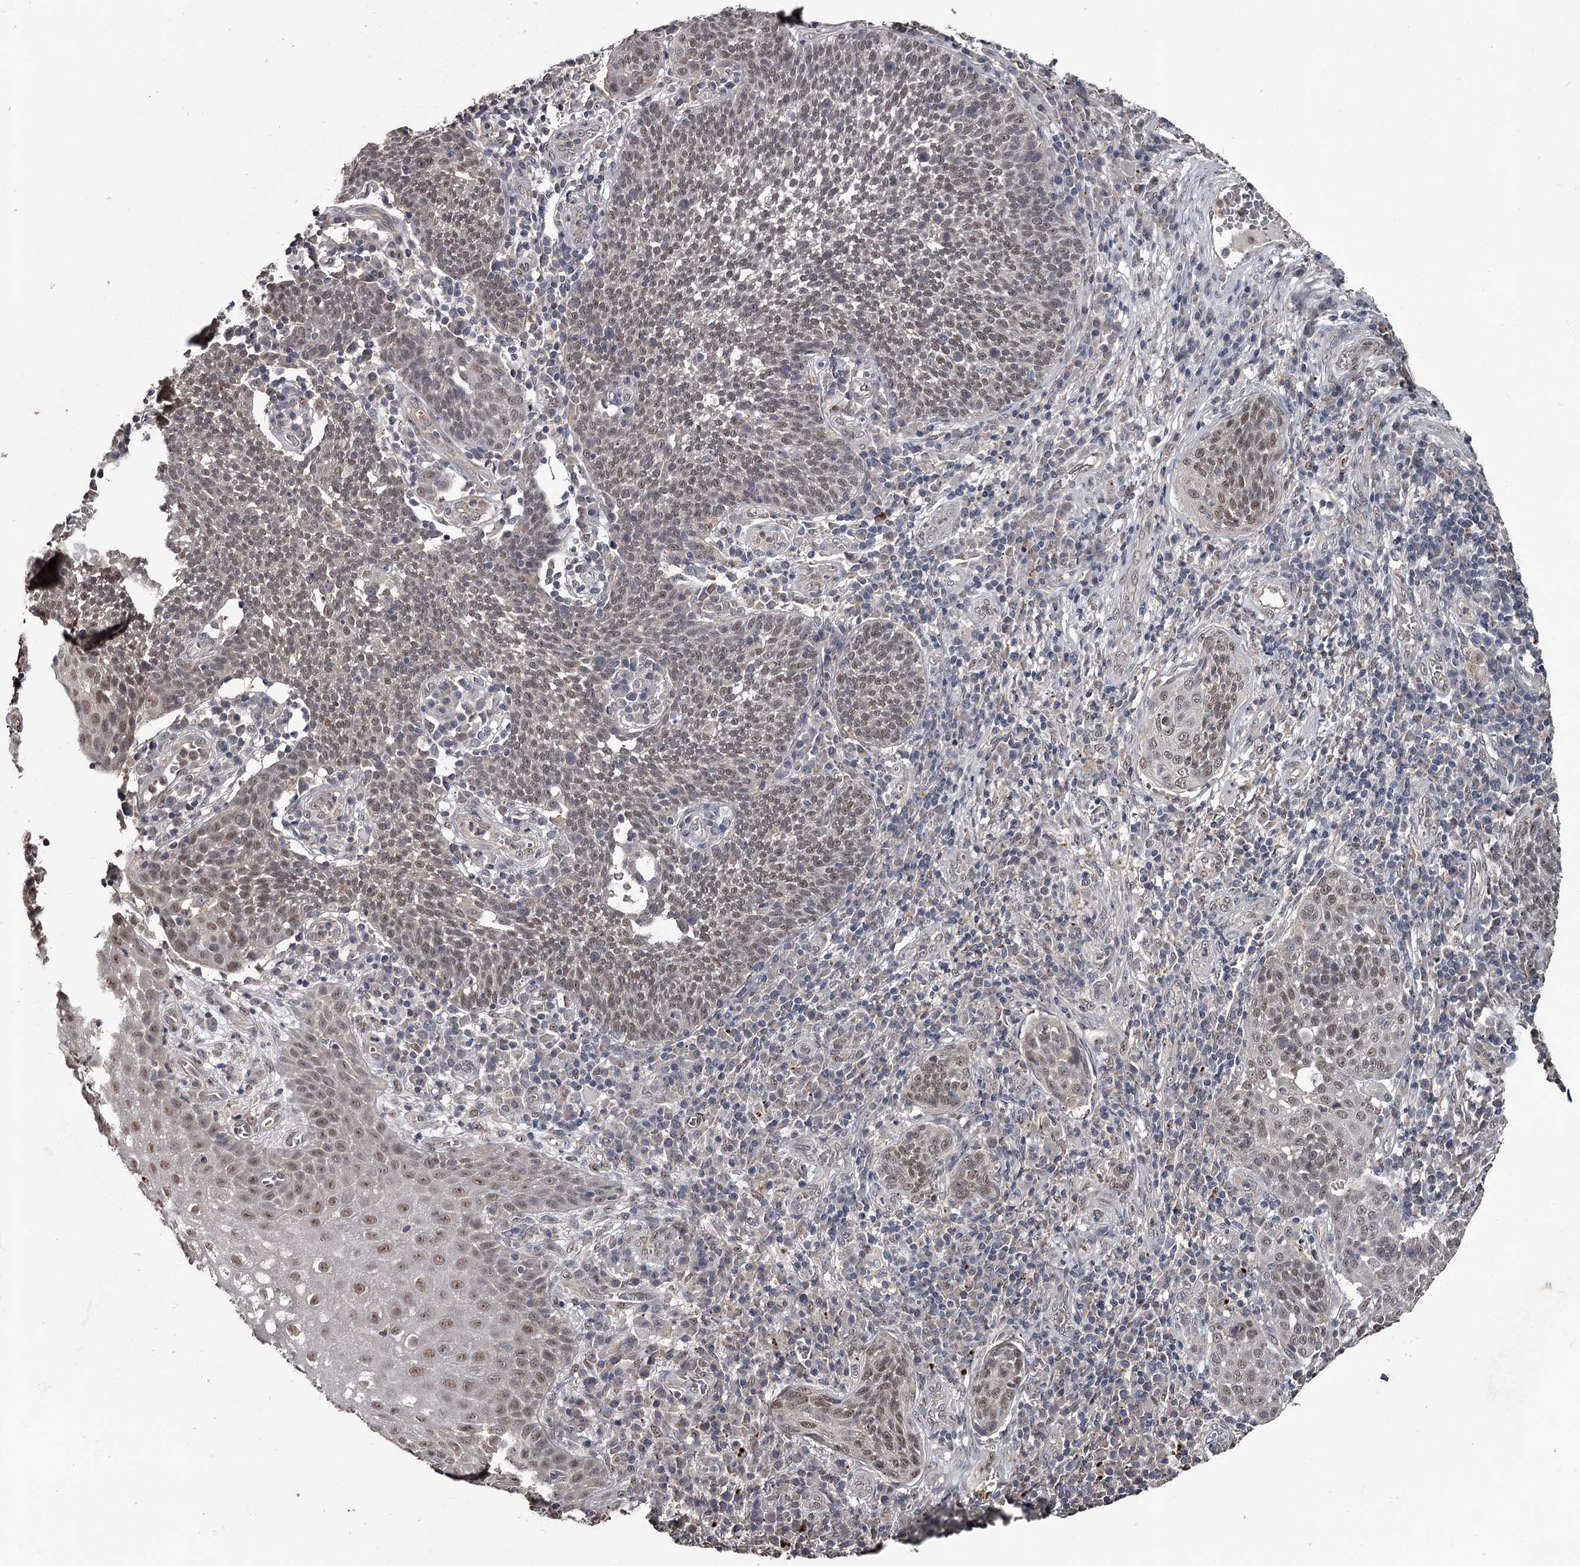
{"staining": {"intensity": "weak", "quantity": ">75%", "location": "nuclear"}, "tissue": "cervical cancer", "cell_type": "Tumor cells", "image_type": "cancer", "snomed": [{"axis": "morphology", "description": "Squamous cell carcinoma, NOS"}, {"axis": "topography", "description": "Cervix"}], "caption": "DAB (3,3'-diaminobenzidine) immunohistochemical staining of human cervical squamous cell carcinoma demonstrates weak nuclear protein positivity in approximately >75% of tumor cells. The staining was performed using DAB (3,3'-diaminobenzidine), with brown indicating positive protein expression. Nuclei are stained blue with hematoxylin.", "gene": "PRPF40B", "patient": {"sex": "female", "age": 34}}